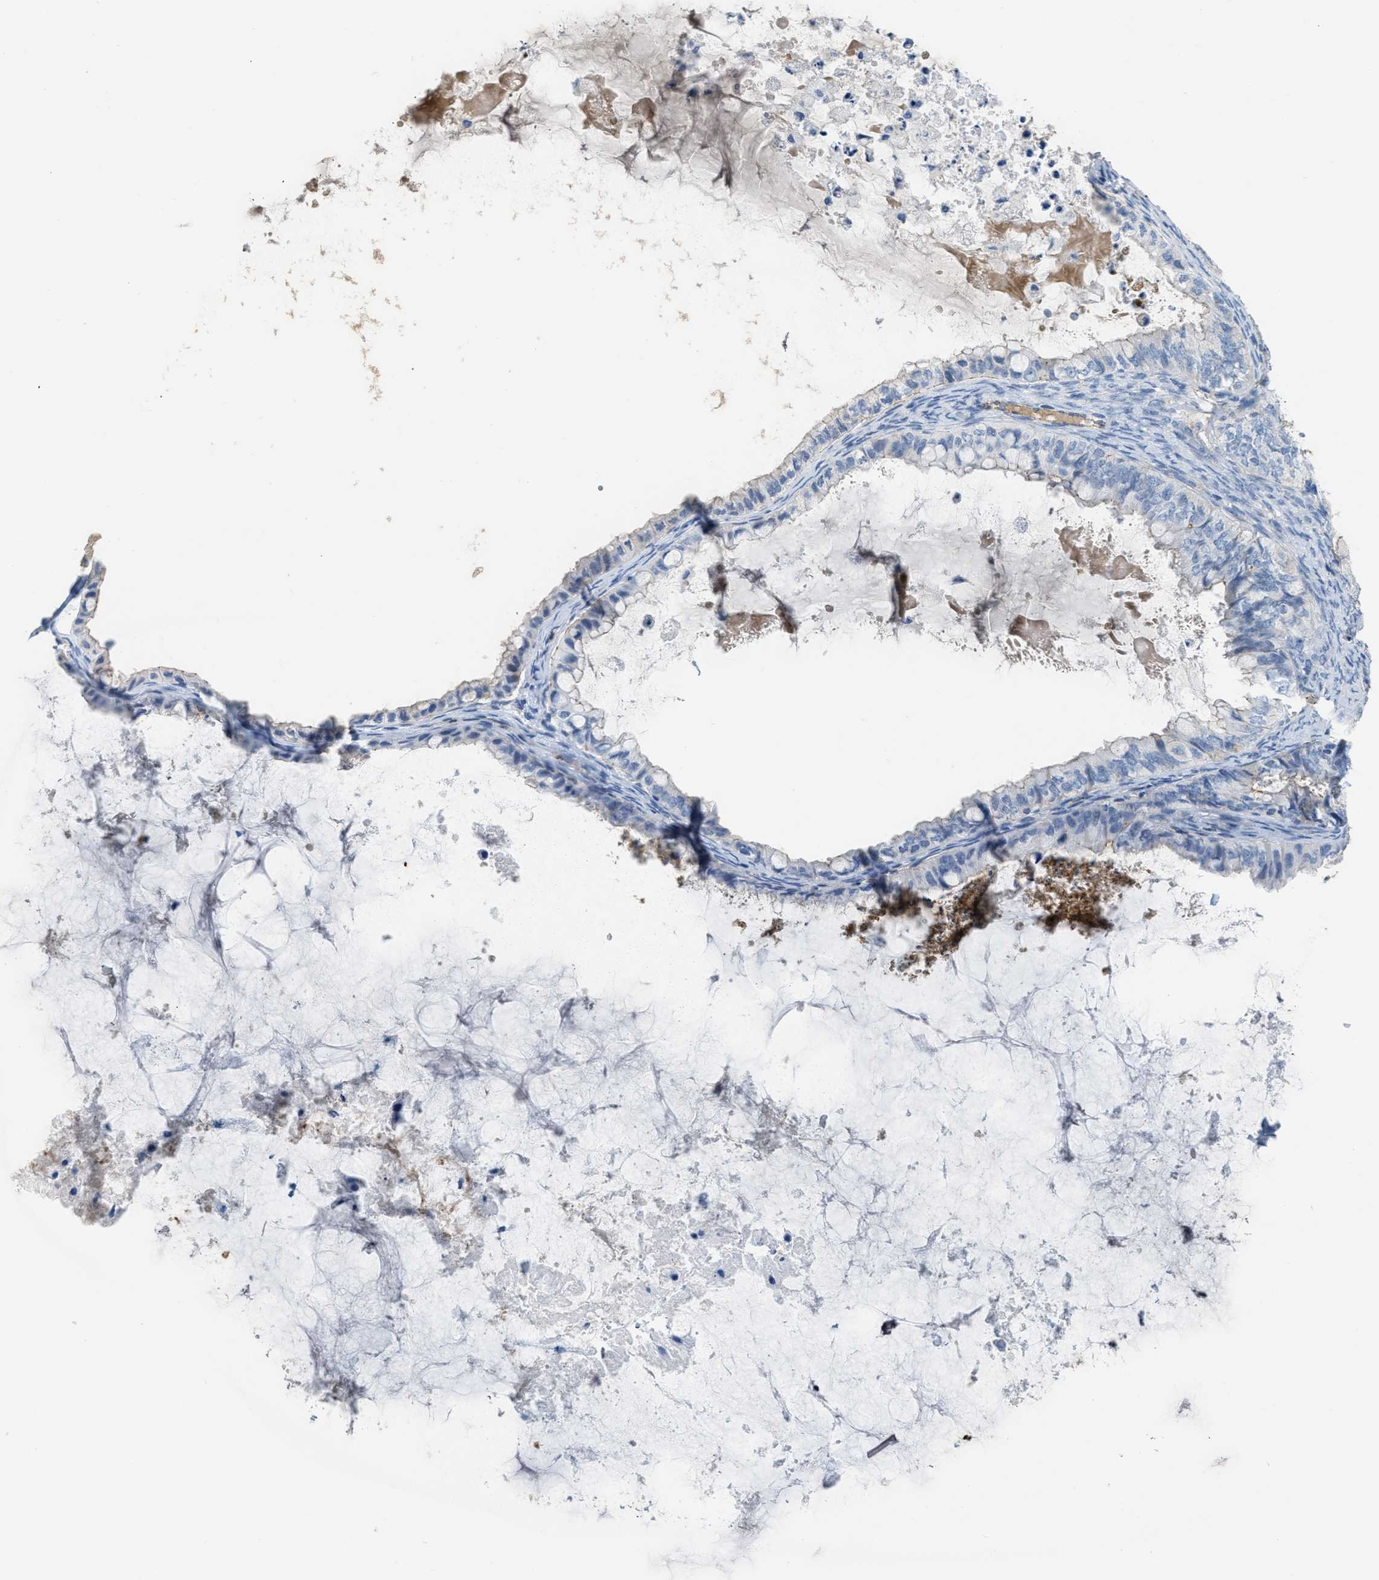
{"staining": {"intensity": "weak", "quantity": "<25%", "location": "cytoplasmic/membranous"}, "tissue": "ovarian cancer", "cell_type": "Tumor cells", "image_type": "cancer", "snomed": [{"axis": "morphology", "description": "Cystadenocarcinoma, mucinous, NOS"}, {"axis": "topography", "description": "Ovary"}], "caption": "The immunohistochemistry (IHC) image has no significant expression in tumor cells of ovarian mucinous cystadenocarcinoma tissue. (DAB immunohistochemistry (IHC) visualized using brightfield microscopy, high magnification).", "gene": "CRB3", "patient": {"sex": "female", "age": 80}}